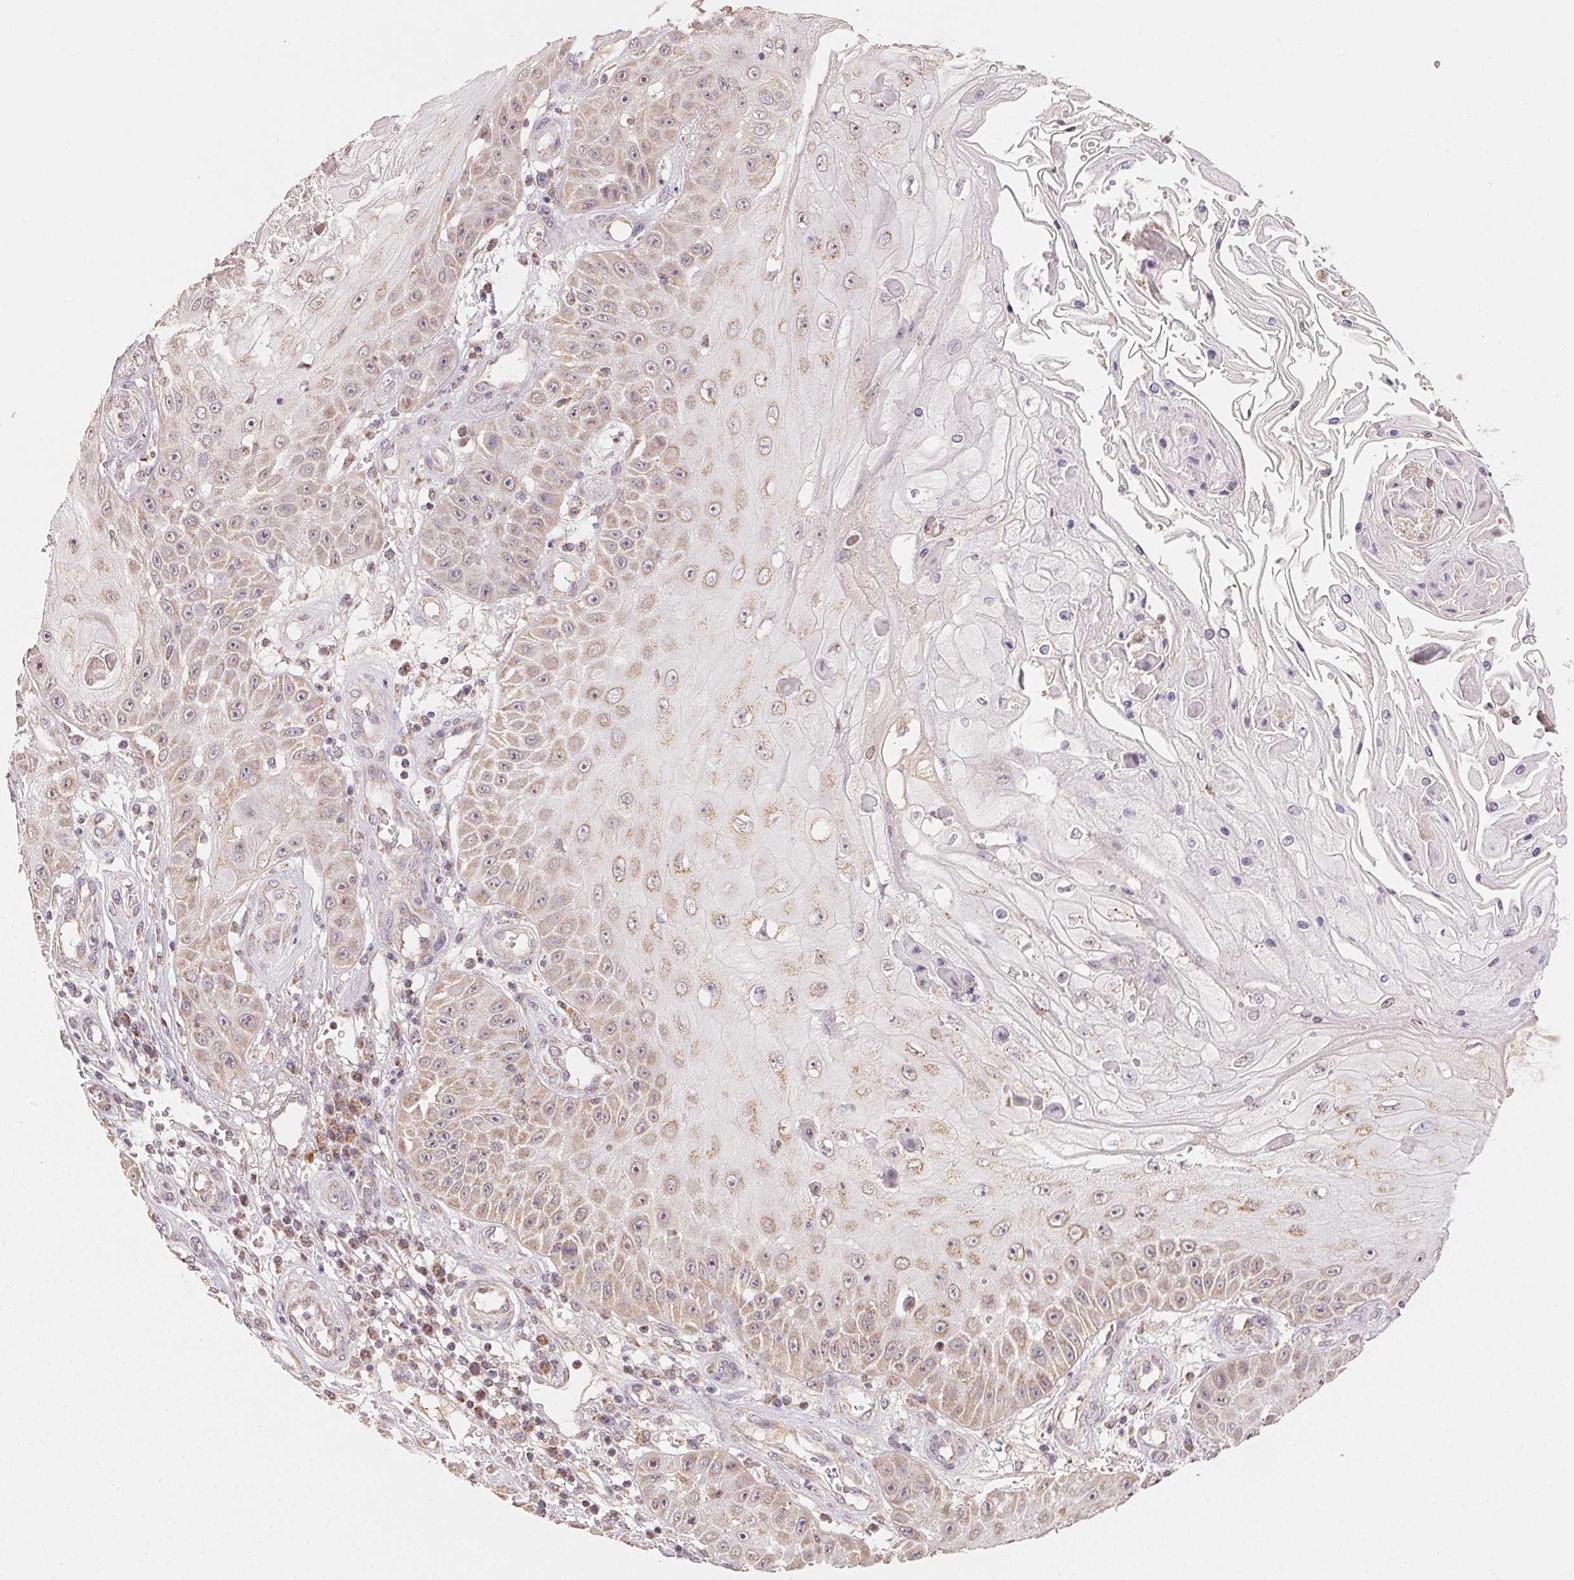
{"staining": {"intensity": "weak", "quantity": "25%-75%", "location": "cytoplasmic/membranous"}, "tissue": "skin cancer", "cell_type": "Tumor cells", "image_type": "cancer", "snomed": [{"axis": "morphology", "description": "Squamous cell carcinoma, NOS"}, {"axis": "topography", "description": "Skin"}], "caption": "A brown stain labels weak cytoplasmic/membranous positivity of a protein in skin cancer tumor cells.", "gene": "CLASP1", "patient": {"sex": "male", "age": 70}}